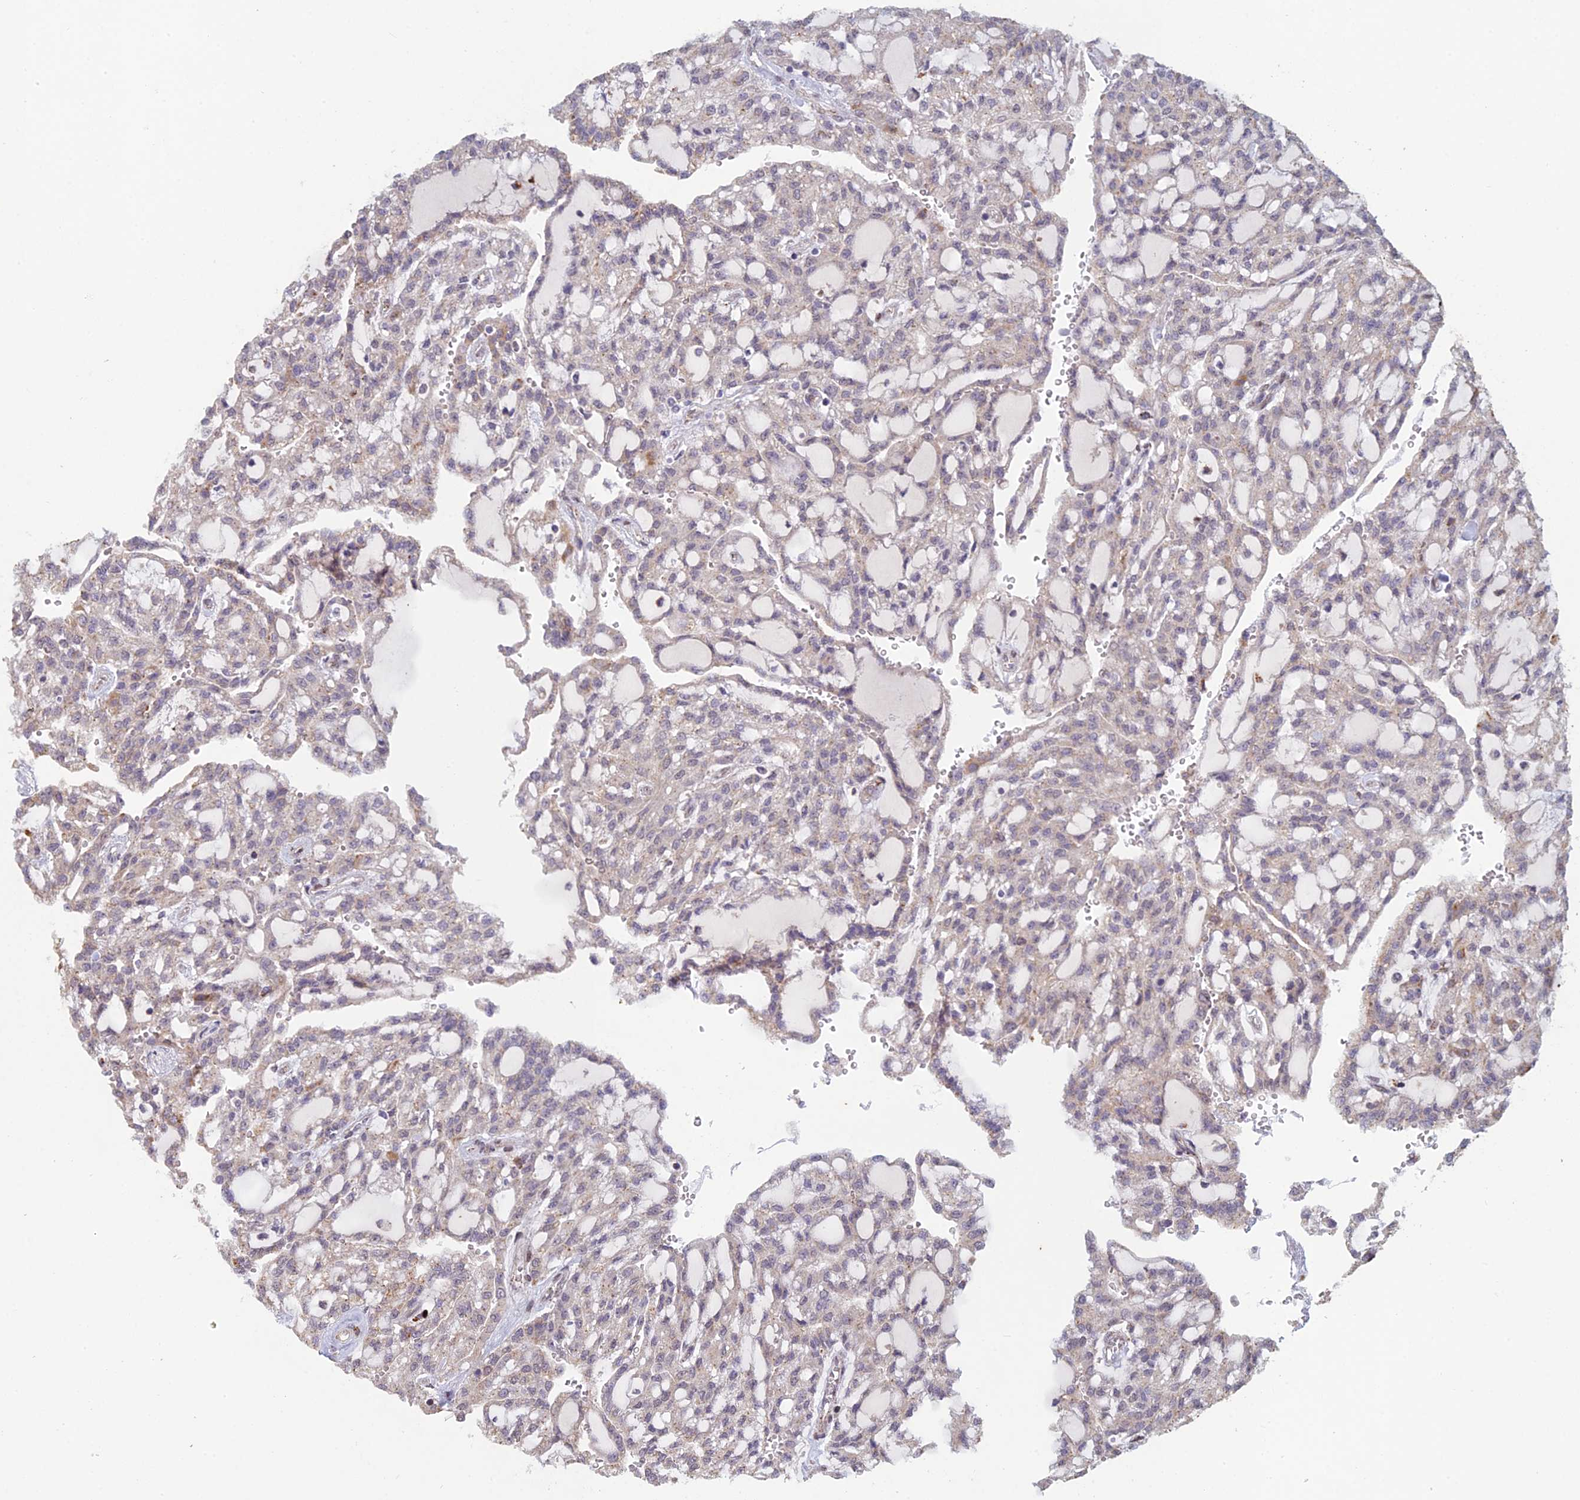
{"staining": {"intensity": "moderate", "quantity": "<25%", "location": "cytoplasmic/membranous"}, "tissue": "renal cancer", "cell_type": "Tumor cells", "image_type": "cancer", "snomed": [{"axis": "morphology", "description": "Adenocarcinoma, NOS"}, {"axis": "topography", "description": "Kidney"}], "caption": "A high-resolution photomicrograph shows immunohistochemistry (IHC) staining of adenocarcinoma (renal), which shows moderate cytoplasmic/membranous positivity in approximately <25% of tumor cells.", "gene": "FOXS1", "patient": {"sex": "male", "age": 63}}